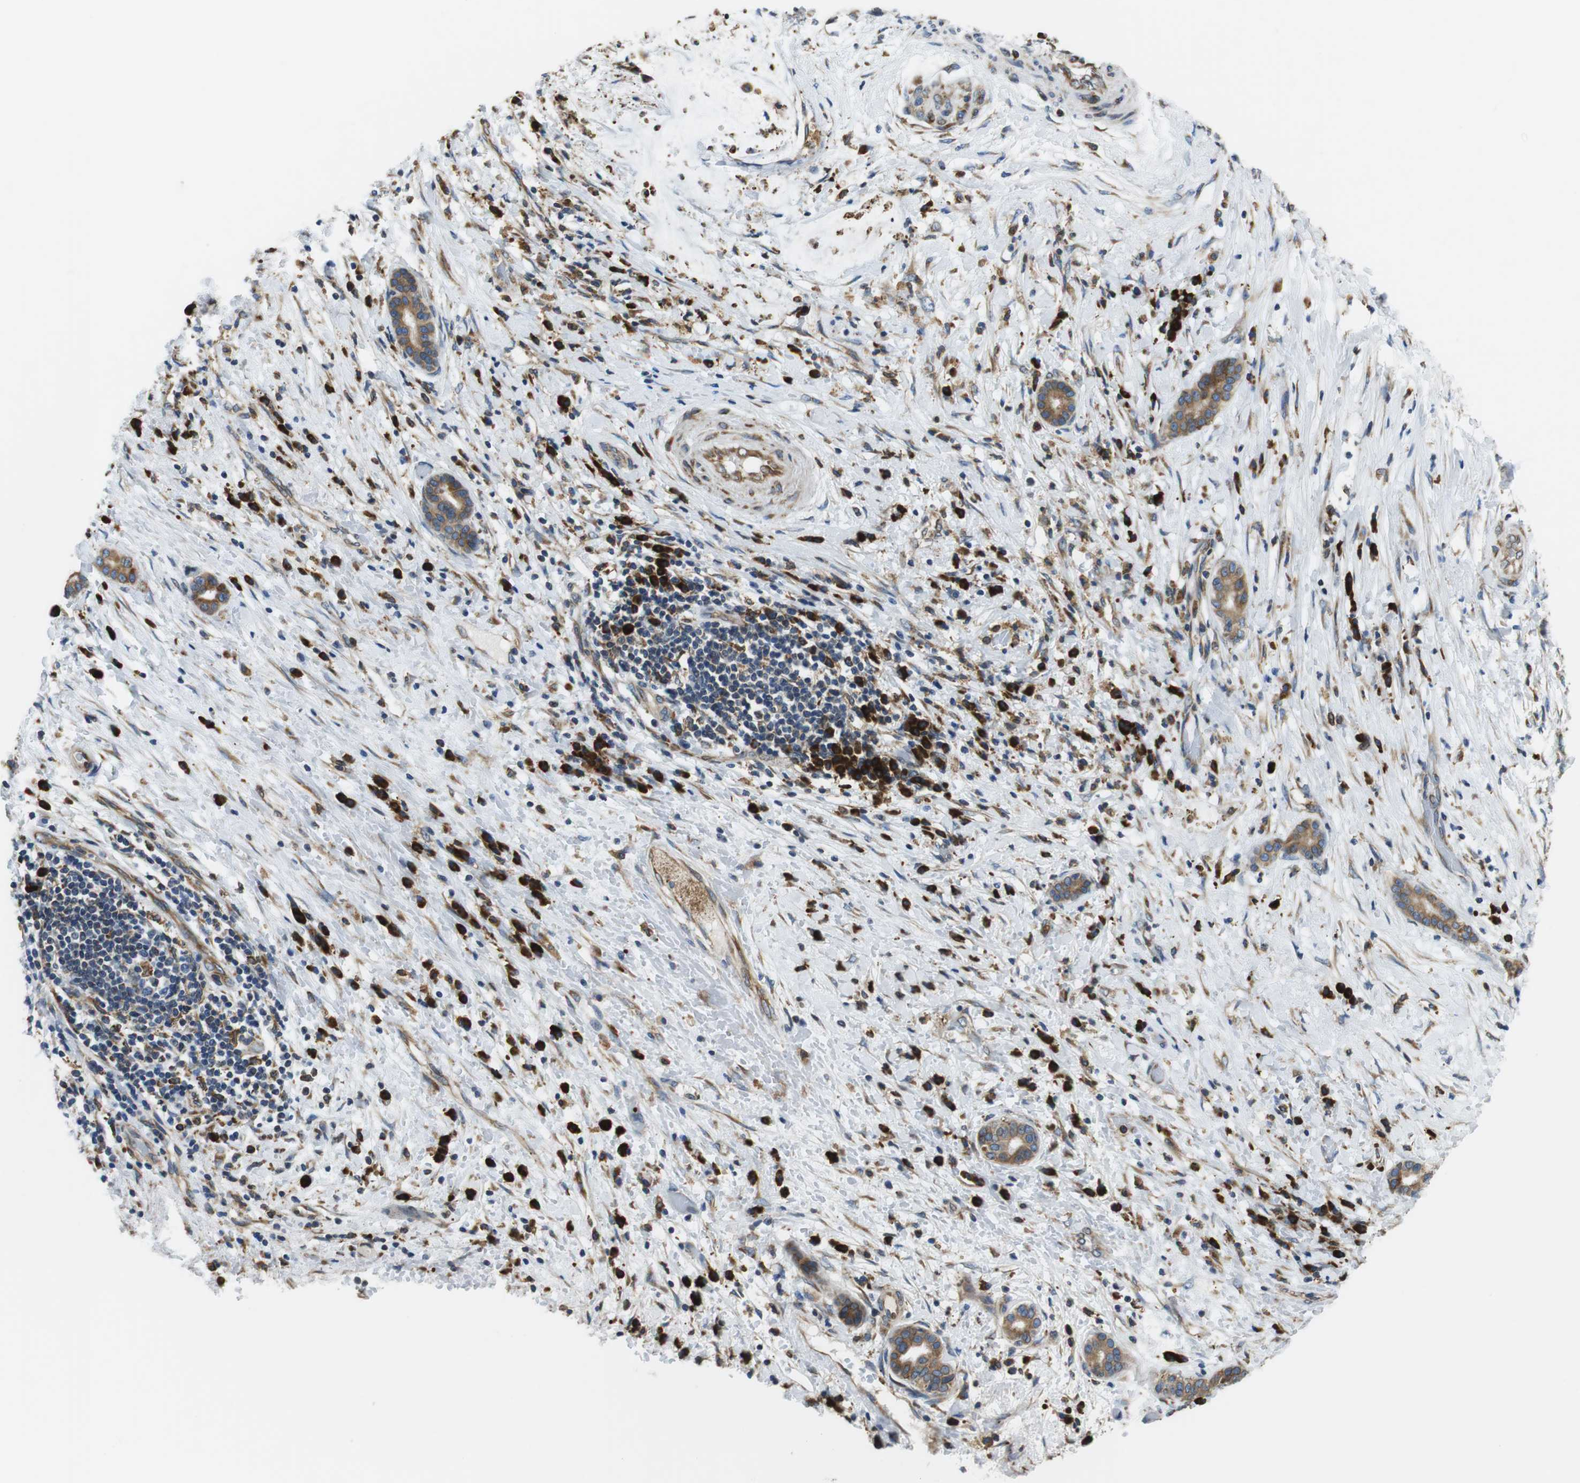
{"staining": {"intensity": "strong", "quantity": ">75%", "location": "cytoplasmic/membranous"}, "tissue": "liver cancer", "cell_type": "Tumor cells", "image_type": "cancer", "snomed": [{"axis": "morphology", "description": "Cholangiocarcinoma"}, {"axis": "topography", "description": "Liver"}], "caption": "This histopathology image demonstrates IHC staining of human liver cholangiocarcinoma, with high strong cytoplasmic/membranous positivity in approximately >75% of tumor cells.", "gene": "UGGT1", "patient": {"sex": "female", "age": 73}}